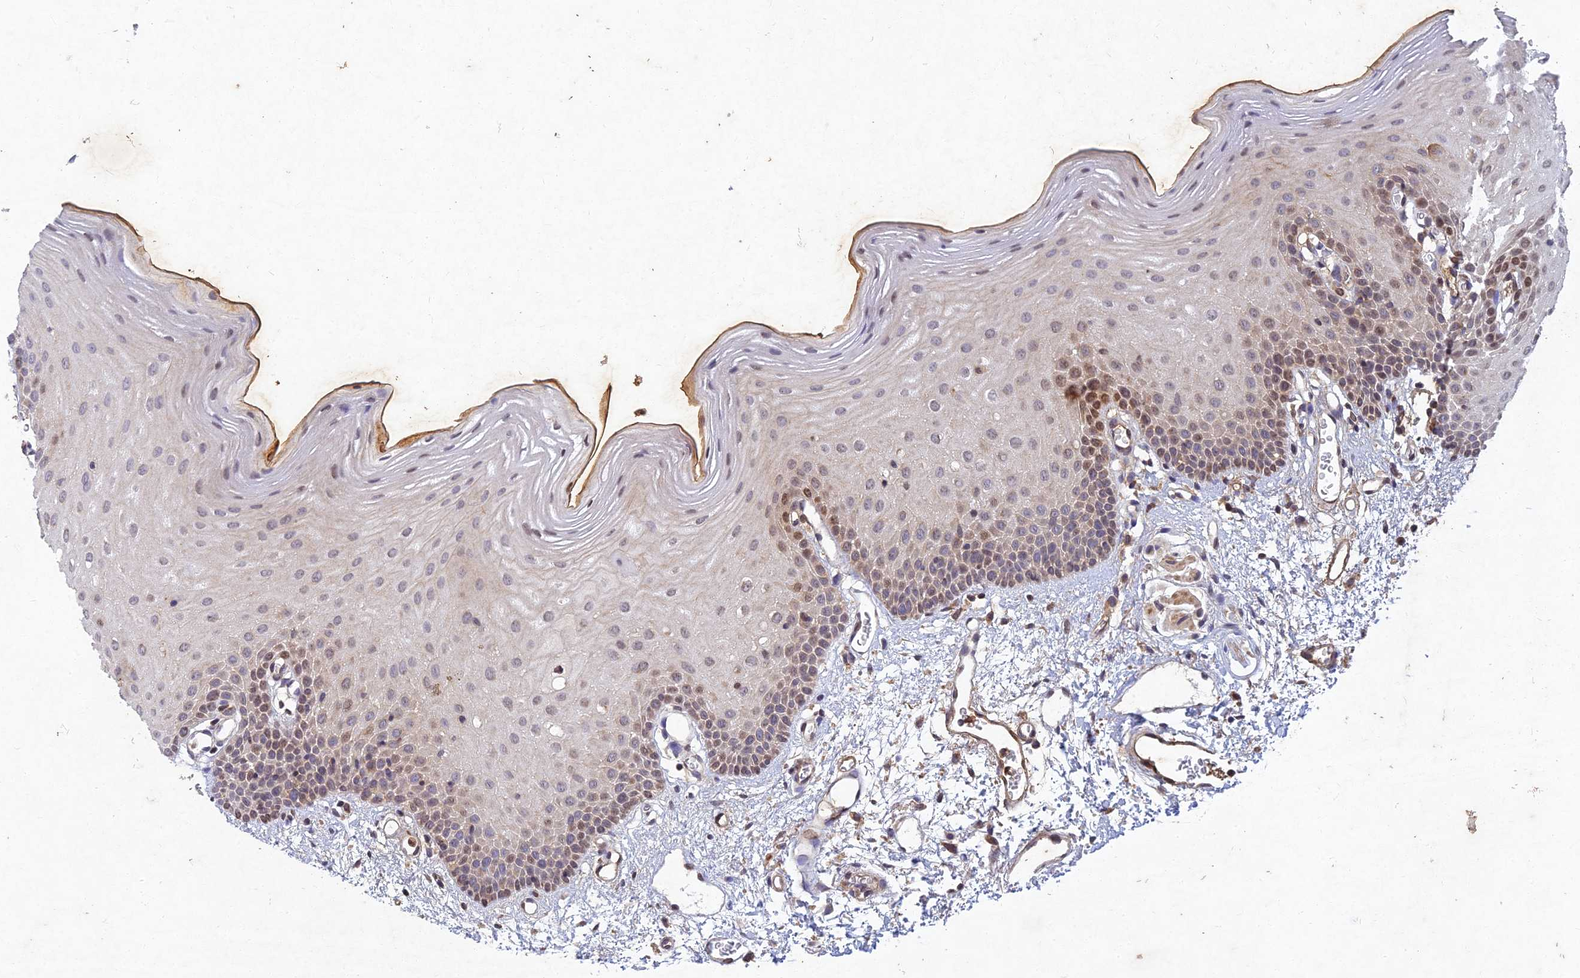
{"staining": {"intensity": "moderate", "quantity": "<25%", "location": "nuclear"}, "tissue": "oral mucosa", "cell_type": "Squamous epithelial cells", "image_type": "normal", "snomed": [{"axis": "morphology", "description": "Normal tissue, NOS"}, {"axis": "topography", "description": "Oral tissue"}], "caption": "Immunohistochemistry (DAB (3,3'-diaminobenzidine)) staining of normal human oral mucosa exhibits moderate nuclear protein positivity in approximately <25% of squamous epithelial cells. (IHC, brightfield microscopy, high magnification).", "gene": "RELCH", "patient": {"sex": "female", "age": 70}}